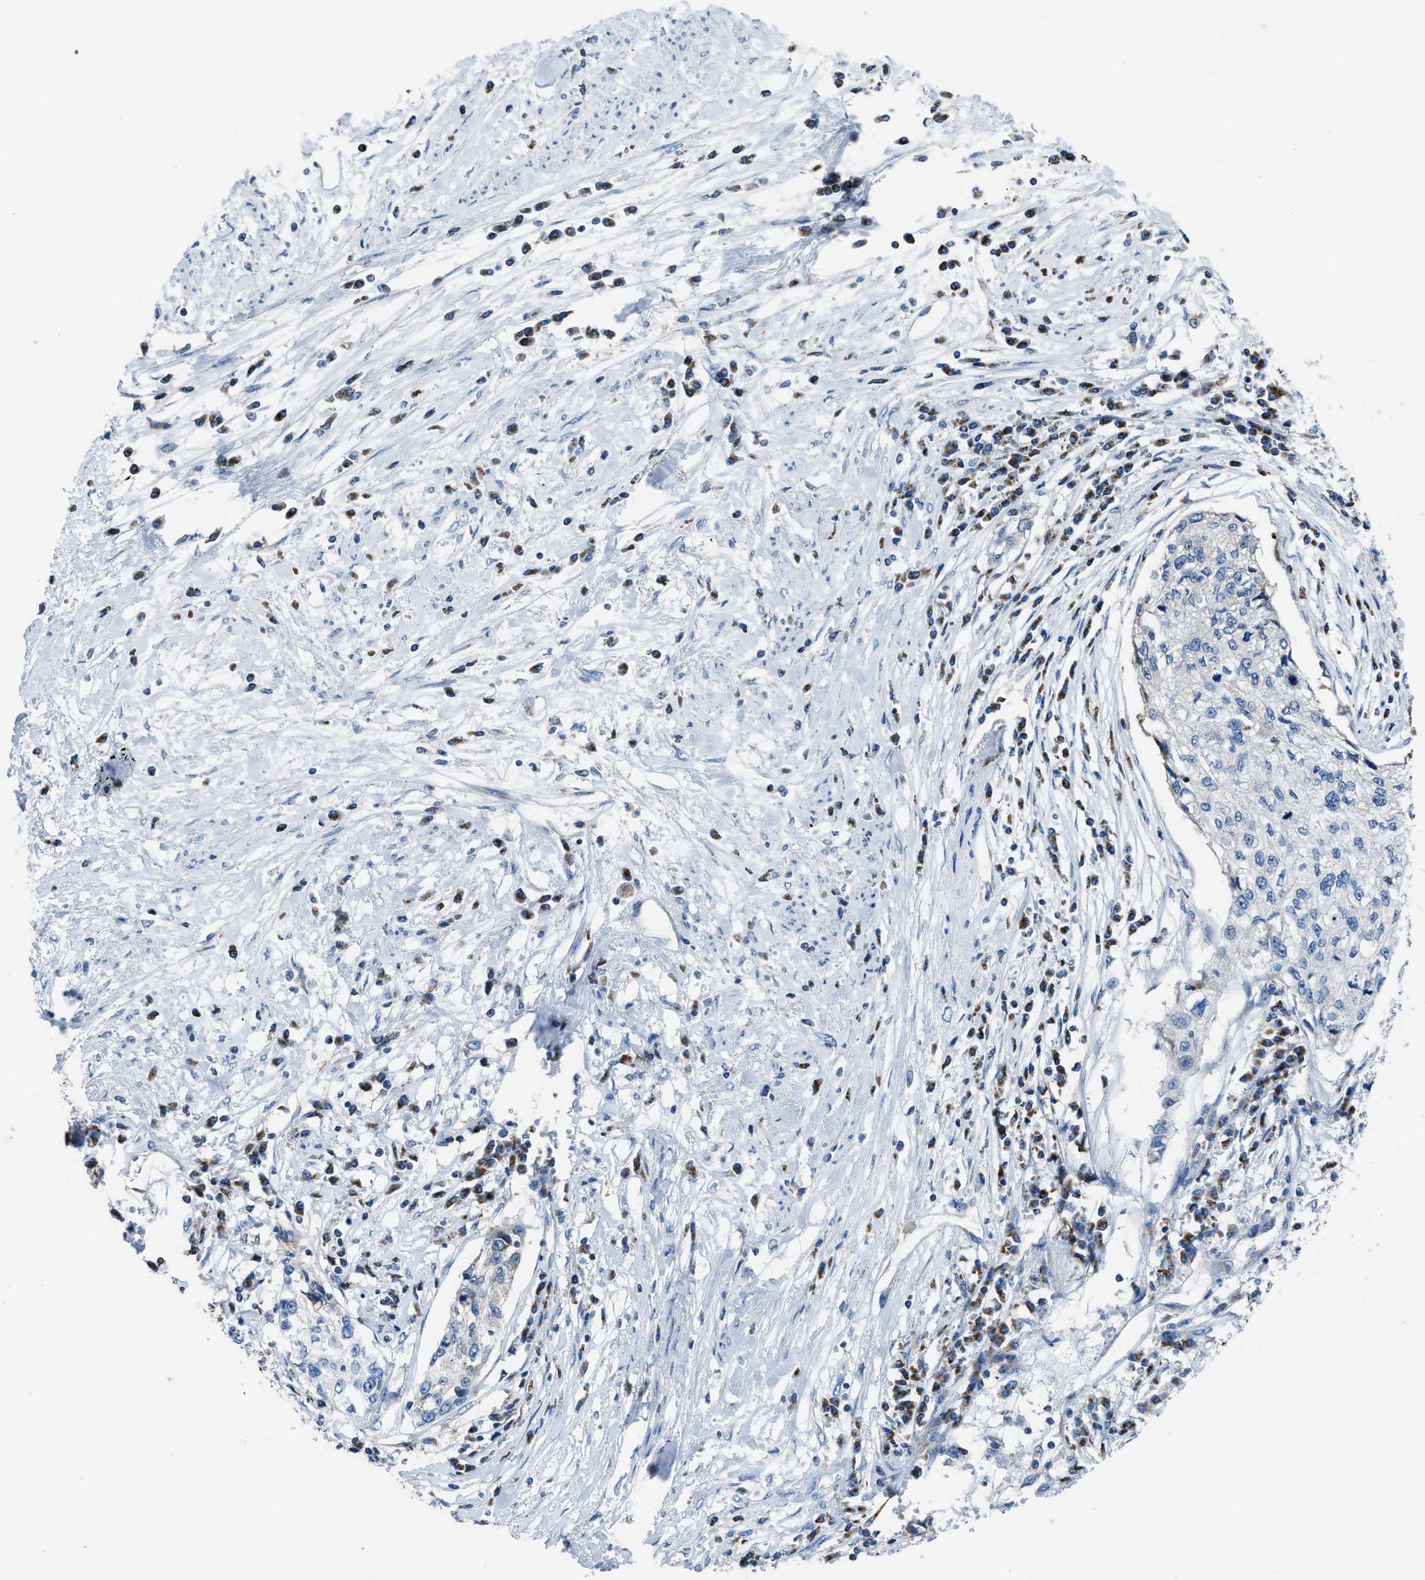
{"staining": {"intensity": "weak", "quantity": "<25%", "location": "cytoplasmic/membranous"}, "tissue": "cervical cancer", "cell_type": "Tumor cells", "image_type": "cancer", "snomed": [{"axis": "morphology", "description": "Squamous cell carcinoma, NOS"}, {"axis": "topography", "description": "Cervix"}], "caption": "IHC histopathology image of human cervical cancer stained for a protein (brown), which exhibits no positivity in tumor cells. (DAB IHC, high magnification).", "gene": "ETFB", "patient": {"sex": "female", "age": 57}}